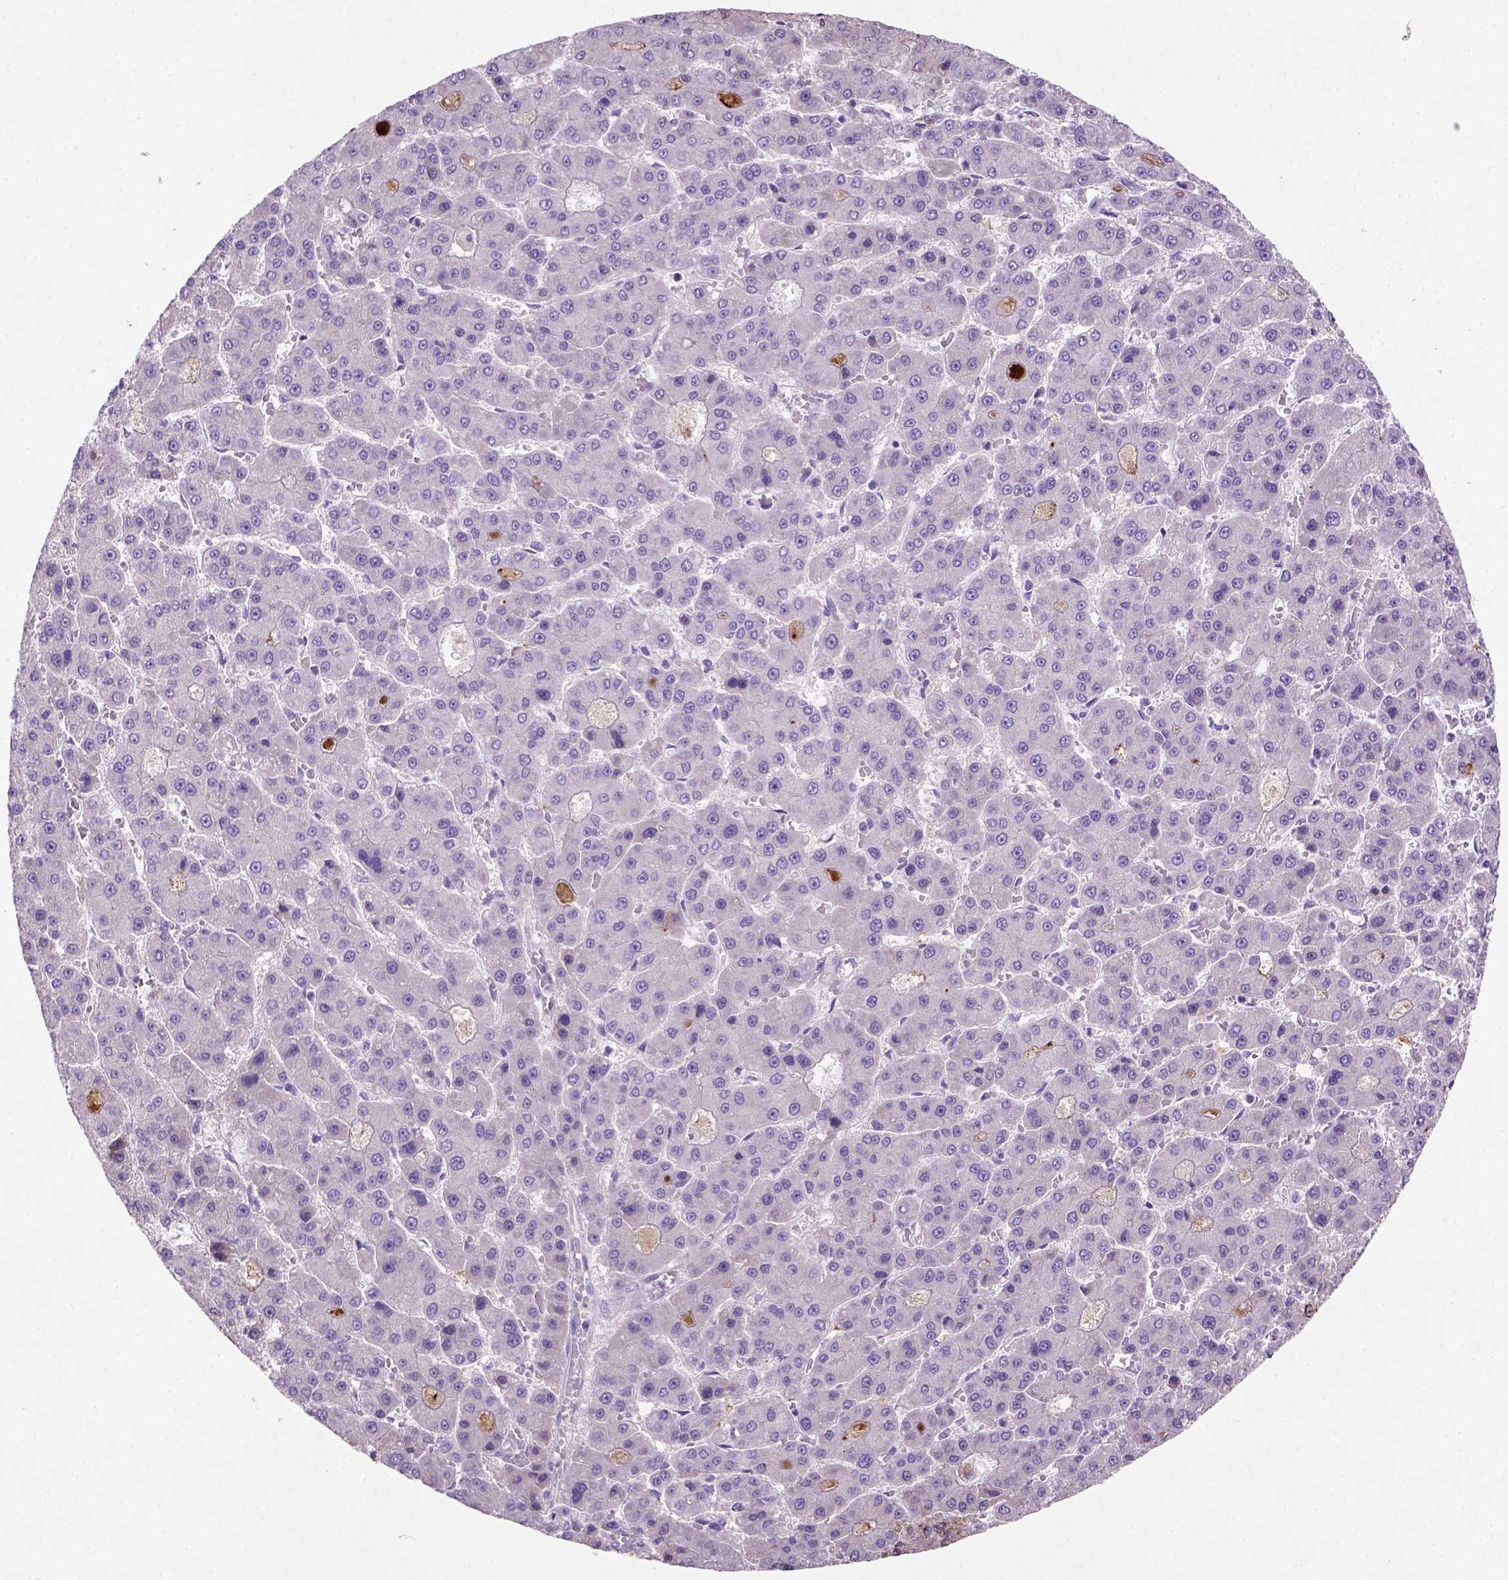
{"staining": {"intensity": "negative", "quantity": "none", "location": "none"}, "tissue": "liver cancer", "cell_type": "Tumor cells", "image_type": "cancer", "snomed": [{"axis": "morphology", "description": "Carcinoma, Hepatocellular, NOS"}, {"axis": "topography", "description": "Liver"}], "caption": "Tumor cells are negative for brown protein staining in liver cancer (hepatocellular carcinoma).", "gene": "NUDT2", "patient": {"sex": "male", "age": 70}}